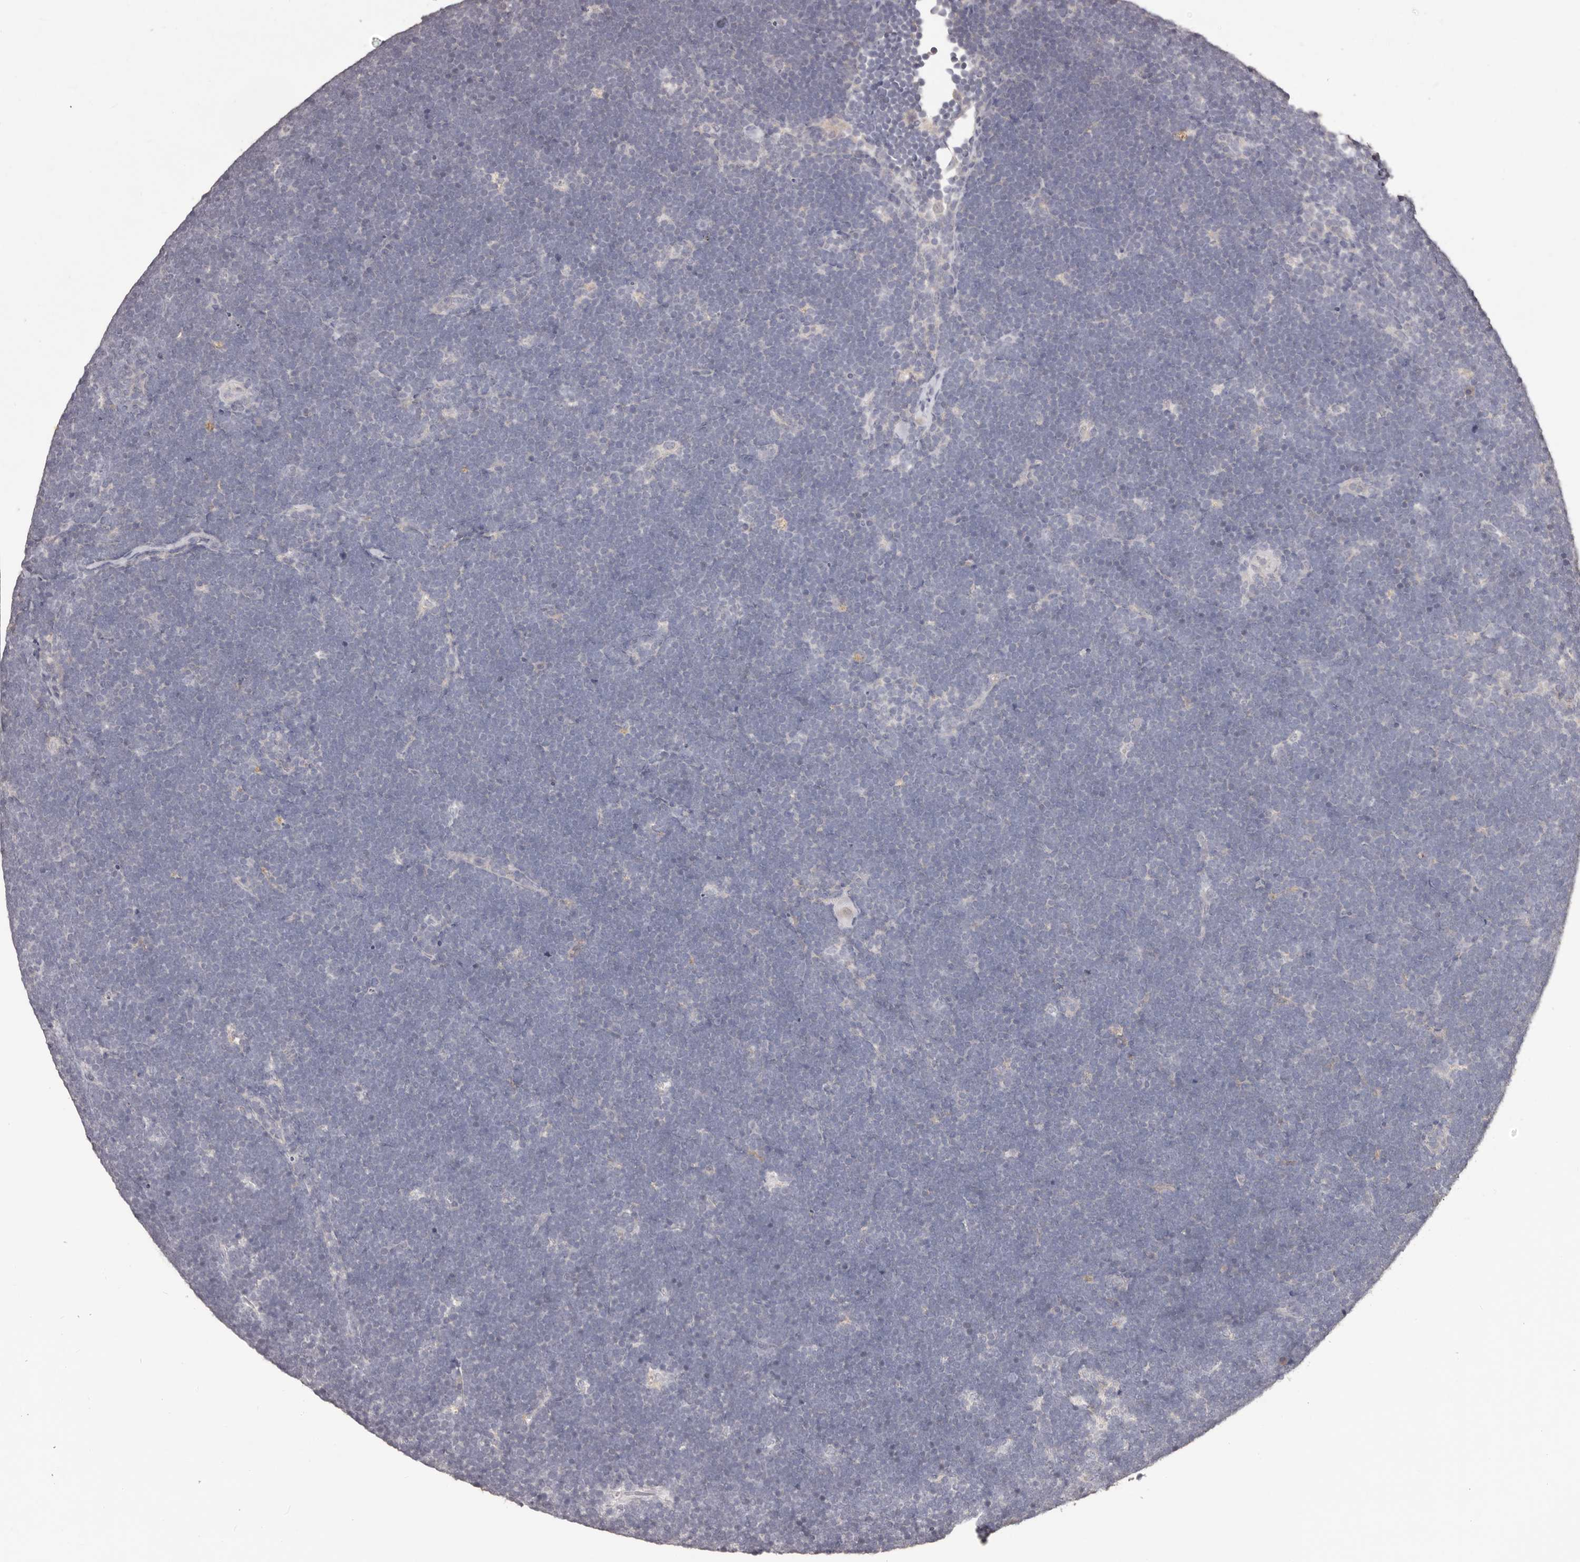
{"staining": {"intensity": "negative", "quantity": "none", "location": "none"}, "tissue": "lymphoma", "cell_type": "Tumor cells", "image_type": "cancer", "snomed": [{"axis": "morphology", "description": "Malignant lymphoma, non-Hodgkin's type, High grade"}, {"axis": "topography", "description": "Lymph node"}], "caption": "Immunohistochemistry (IHC) micrograph of neoplastic tissue: human malignant lymphoma, non-Hodgkin's type (high-grade) stained with DAB demonstrates no significant protein positivity in tumor cells. The staining is performed using DAB (3,3'-diaminobenzidine) brown chromogen with nuclei counter-stained in using hematoxylin.", "gene": "PRSS27", "patient": {"sex": "male", "age": 13}}